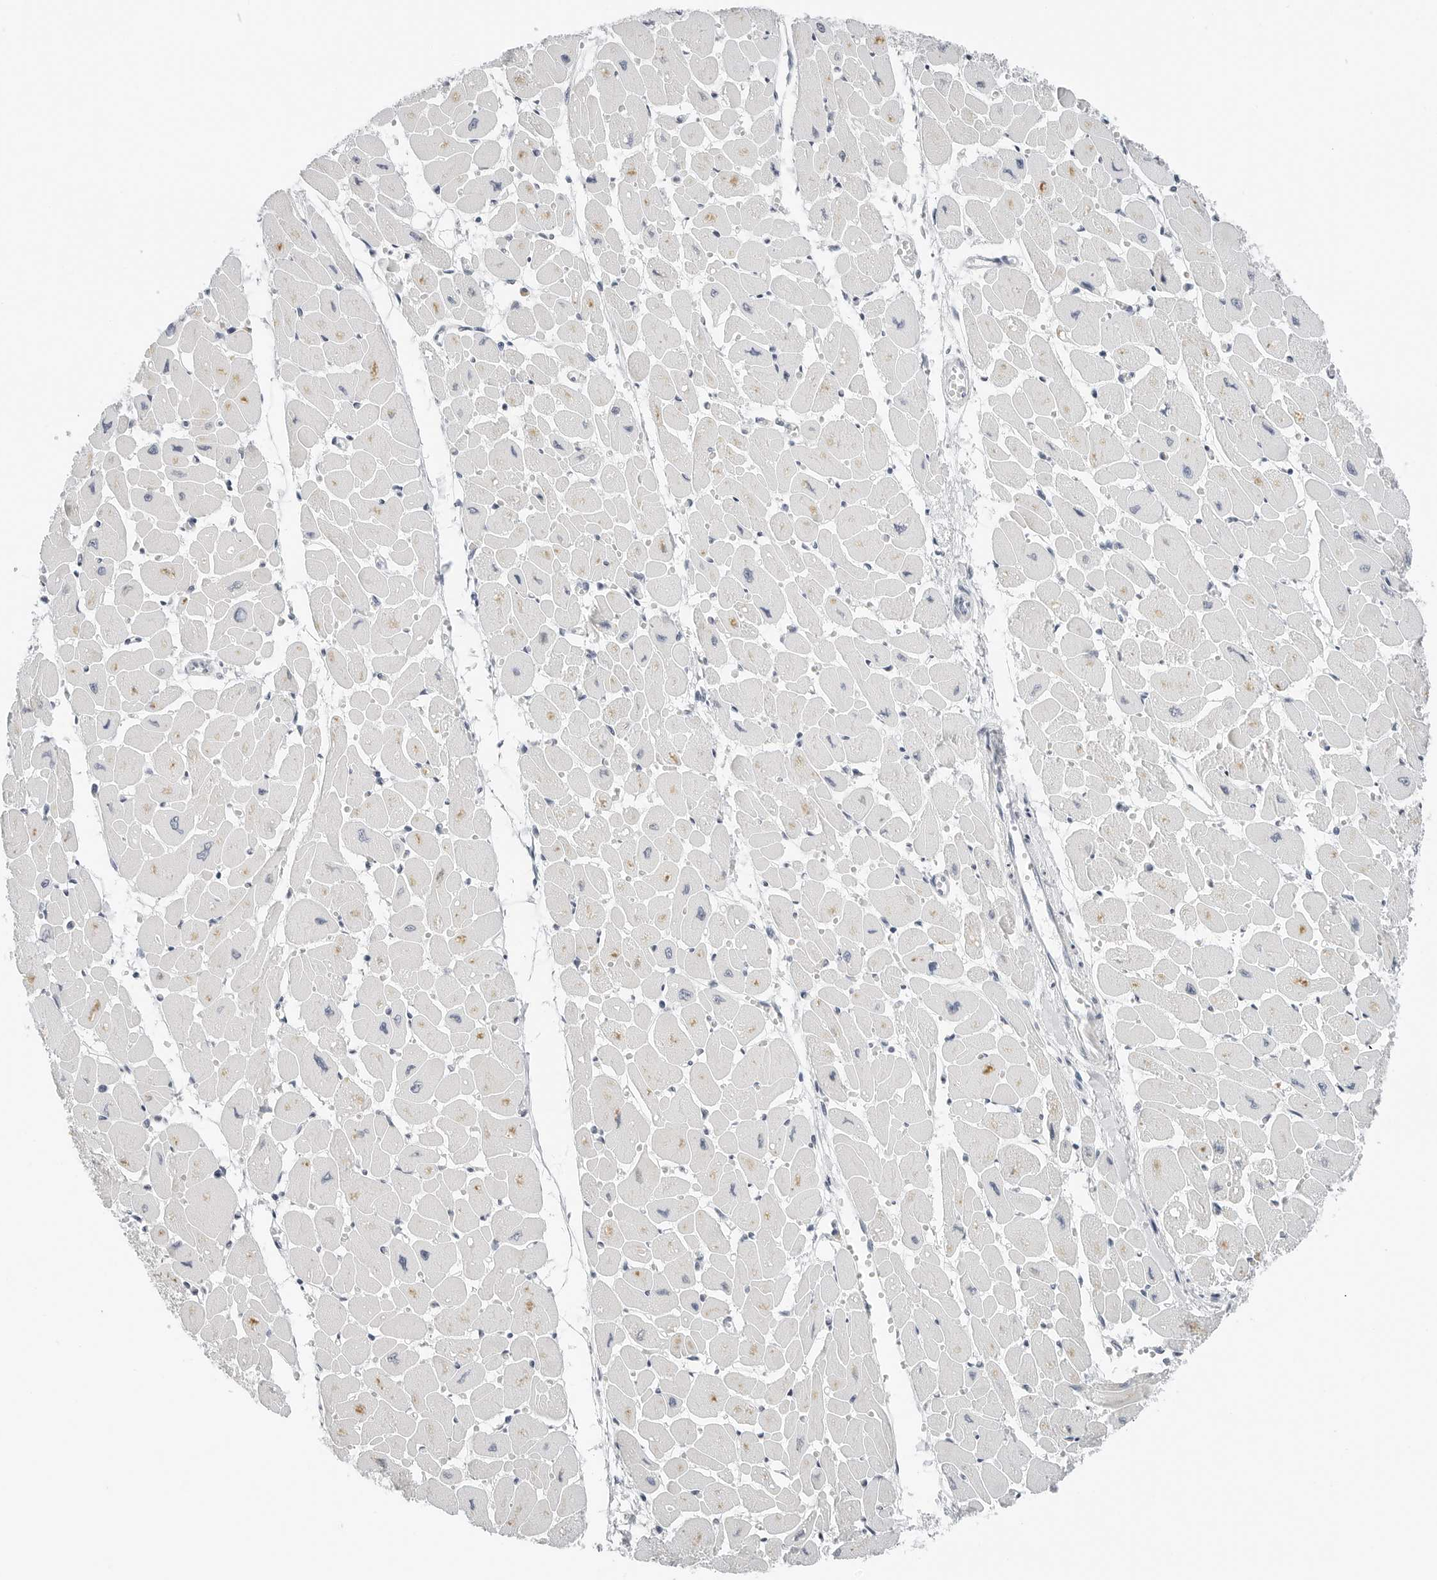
{"staining": {"intensity": "weak", "quantity": "<25%", "location": "cytoplasmic/membranous"}, "tissue": "heart muscle", "cell_type": "Cardiomyocytes", "image_type": "normal", "snomed": [{"axis": "morphology", "description": "Normal tissue, NOS"}, {"axis": "topography", "description": "Heart"}], "caption": "This is an IHC micrograph of normal human heart muscle. There is no positivity in cardiomyocytes.", "gene": "NTMT2", "patient": {"sex": "female", "age": 54}}